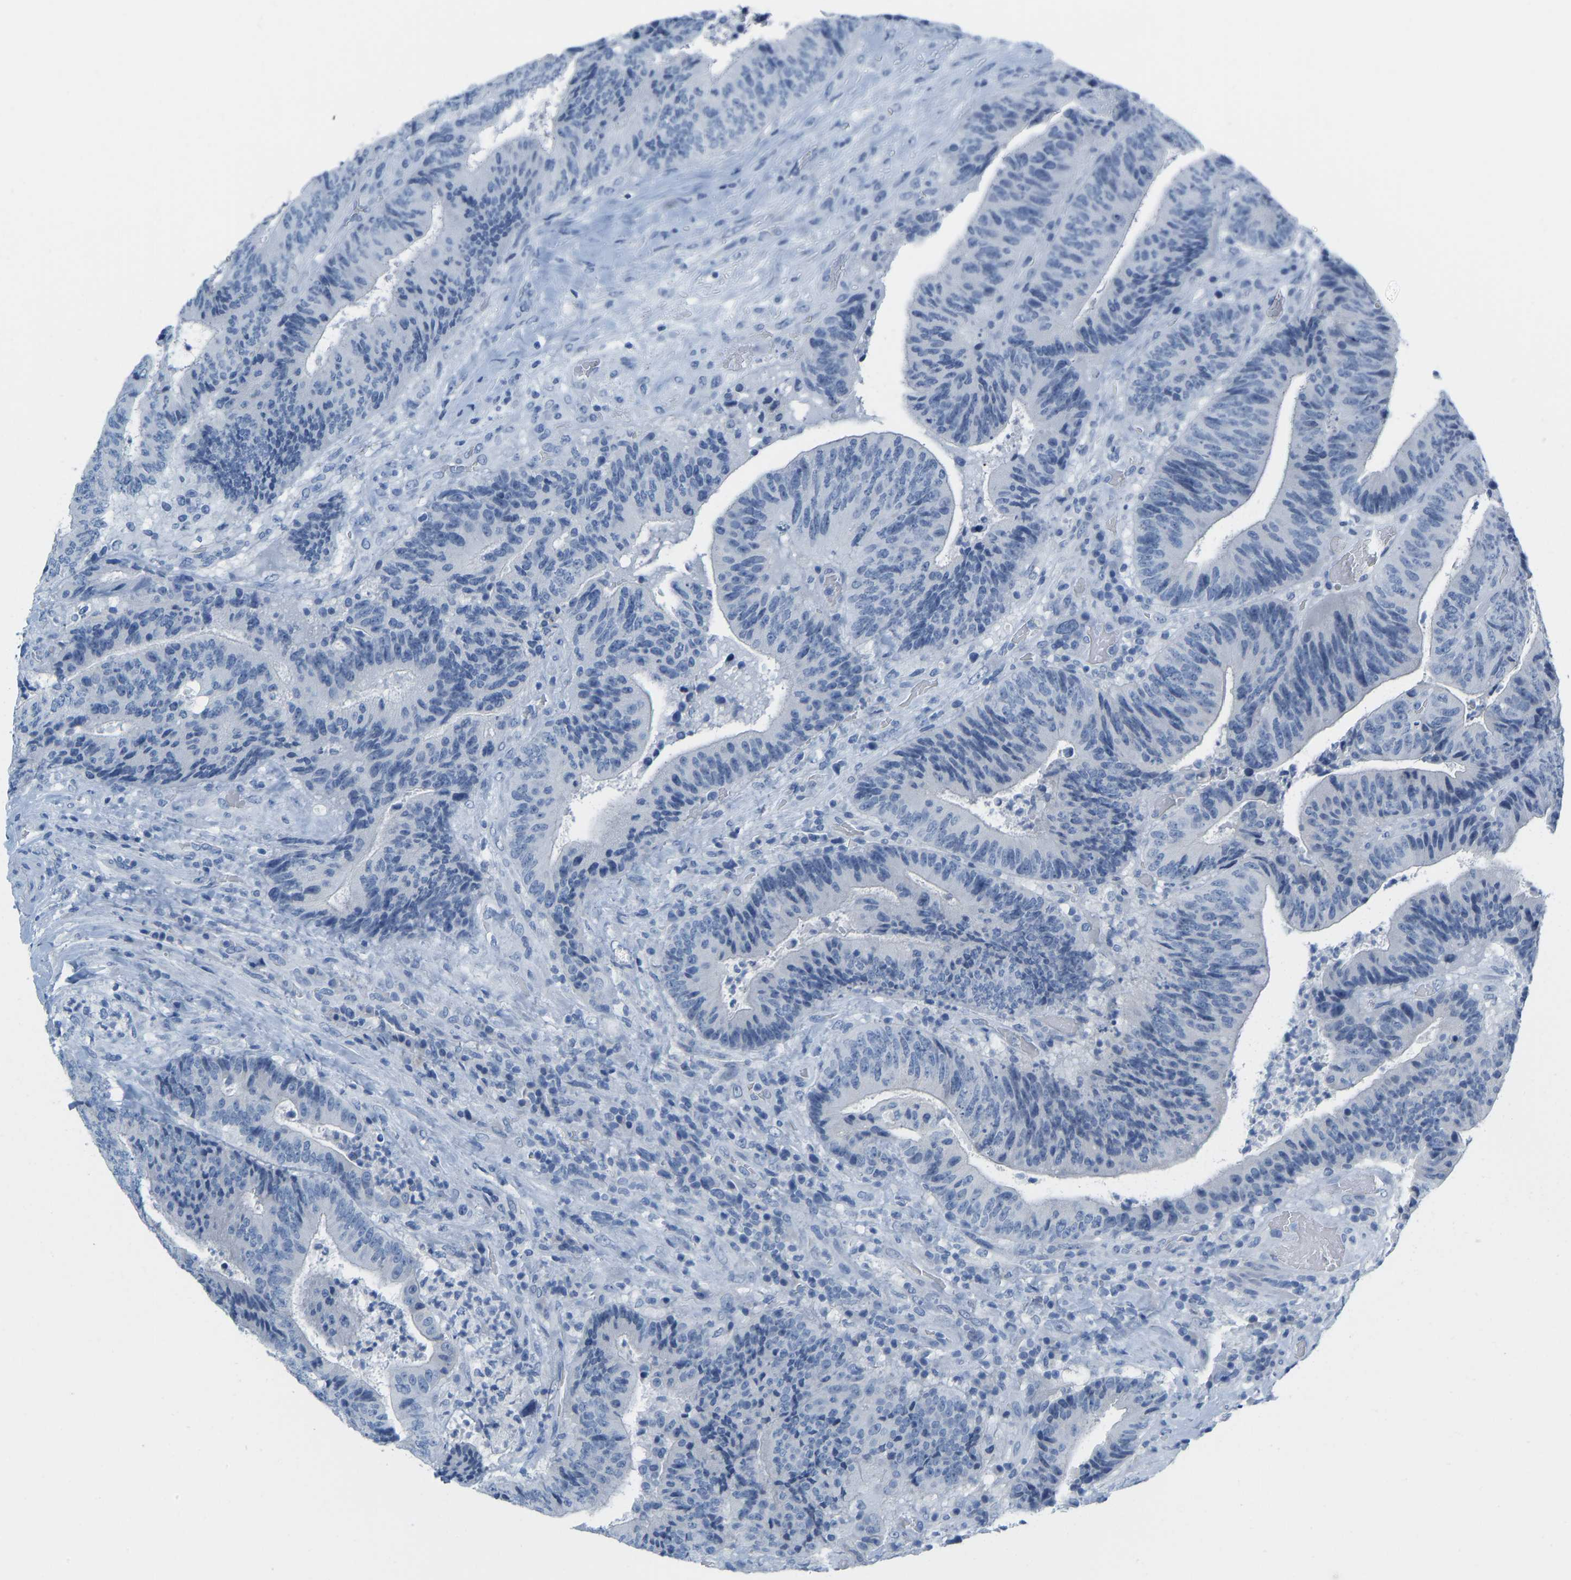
{"staining": {"intensity": "negative", "quantity": "none", "location": "none"}, "tissue": "colorectal cancer", "cell_type": "Tumor cells", "image_type": "cancer", "snomed": [{"axis": "morphology", "description": "Adenocarcinoma, NOS"}, {"axis": "topography", "description": "Rectum"}], "caption": "This is an immunohistochemistry (IHC) micrograph of colorectal cancer. There is no expression in tumor cells.", "gene": "SERPINB3", "patient": {"sex": "male", "age": 72}}